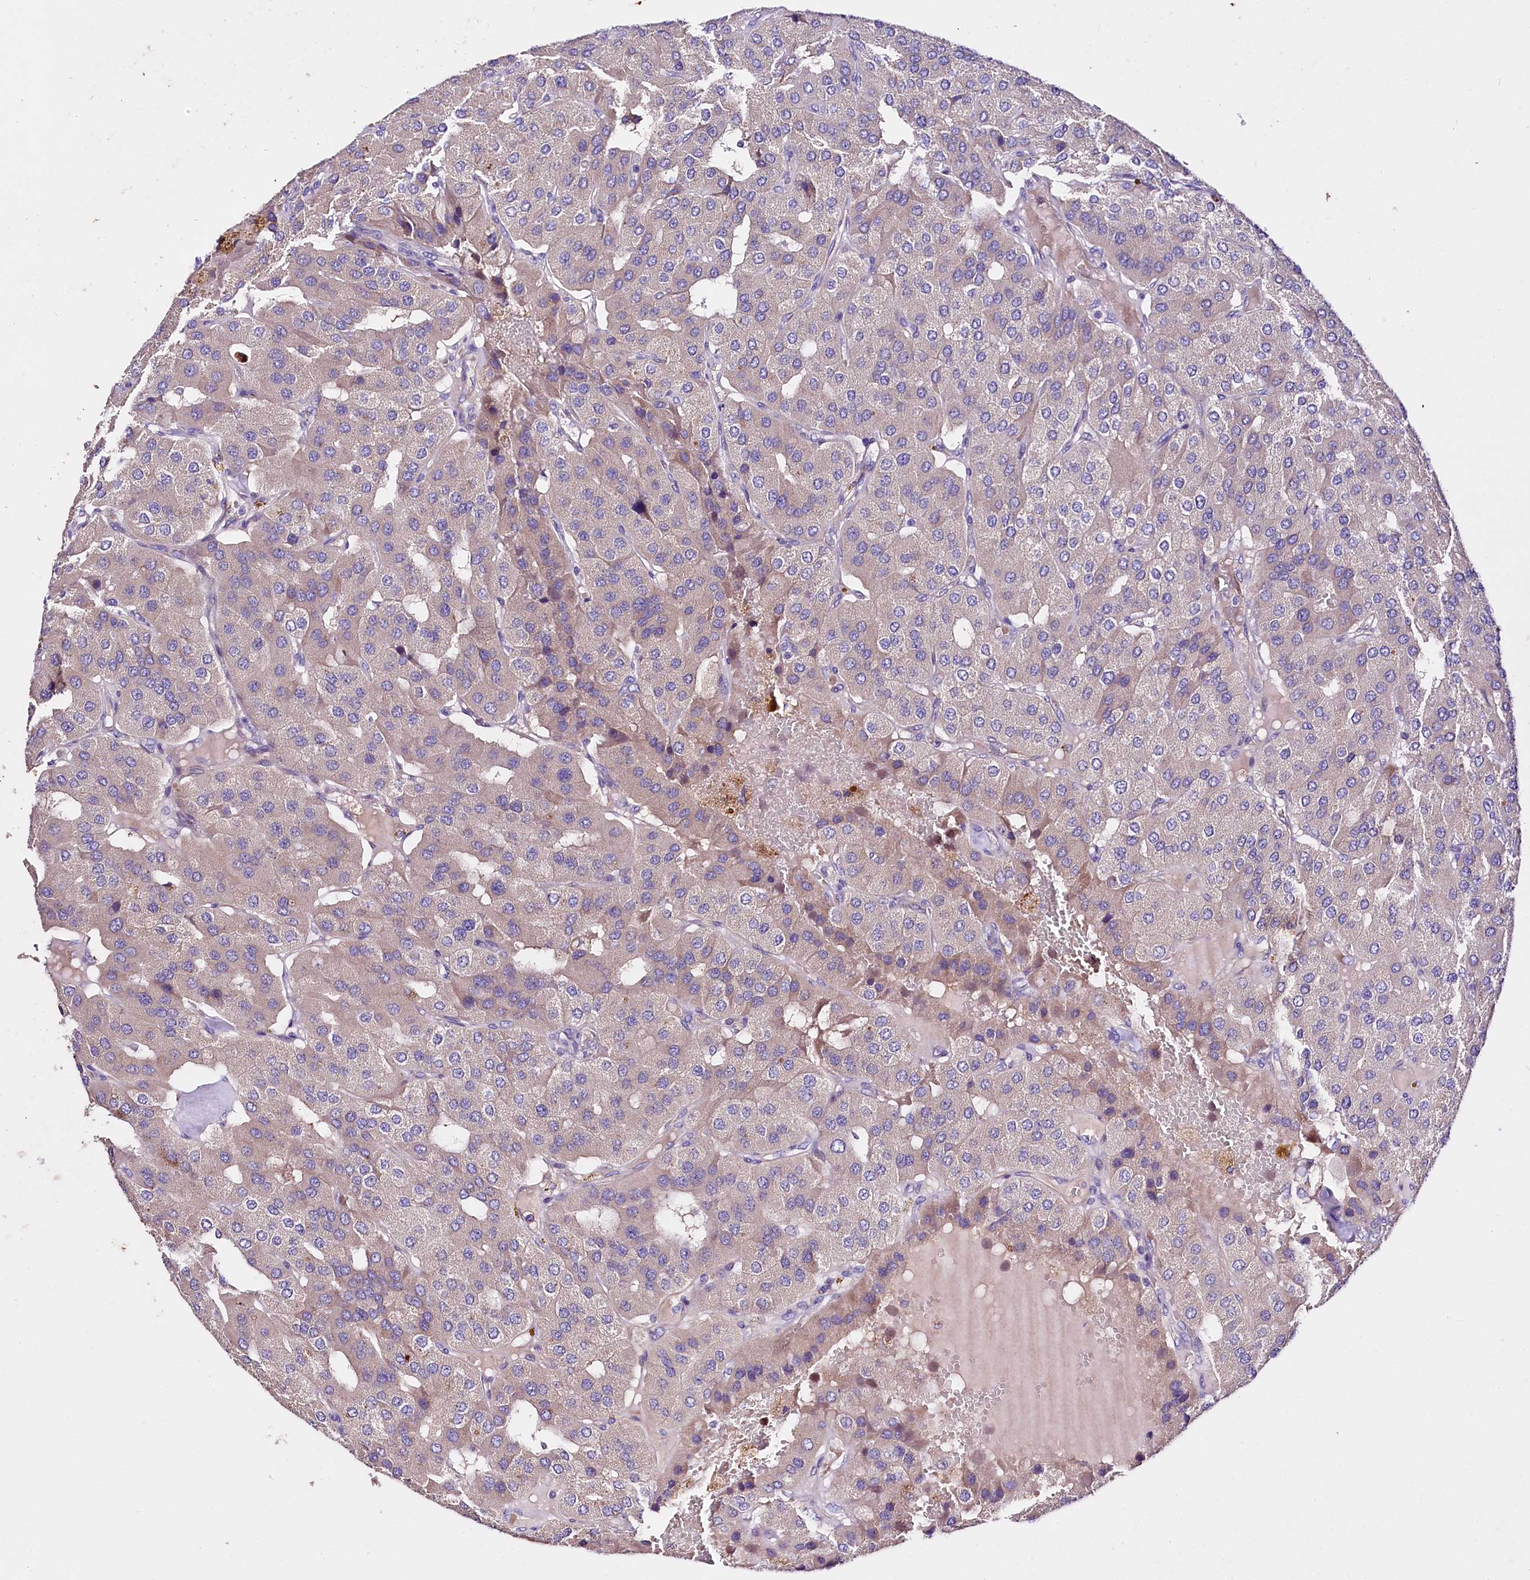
{"staining": {"intensity": "moderate", "quantity": ">75%", "location": "cytoplasmic/membranous"}, "tissue": "parathyroid gland", "cell_type": "Glandular cells", "image_type": "normal", "snomed": [{"axis": "morphology", "description": "Normal tissue, NOS"}, {"axis": "morphology", "description": "Adenoma, NOS"}, {"axis": "topography", "description": "Parathyroid gland"}], "caption": "This micrograph displays benign parathyroid gland stained with immunohistochemistry to label a protein in brown. The cytoplasmic/membranous of glandular cells show moderate positivity for the protein. Nuclei are counter-stained blue.", "gene": "SLC7A1", "patient": {"sex": "female", "age": 86}}